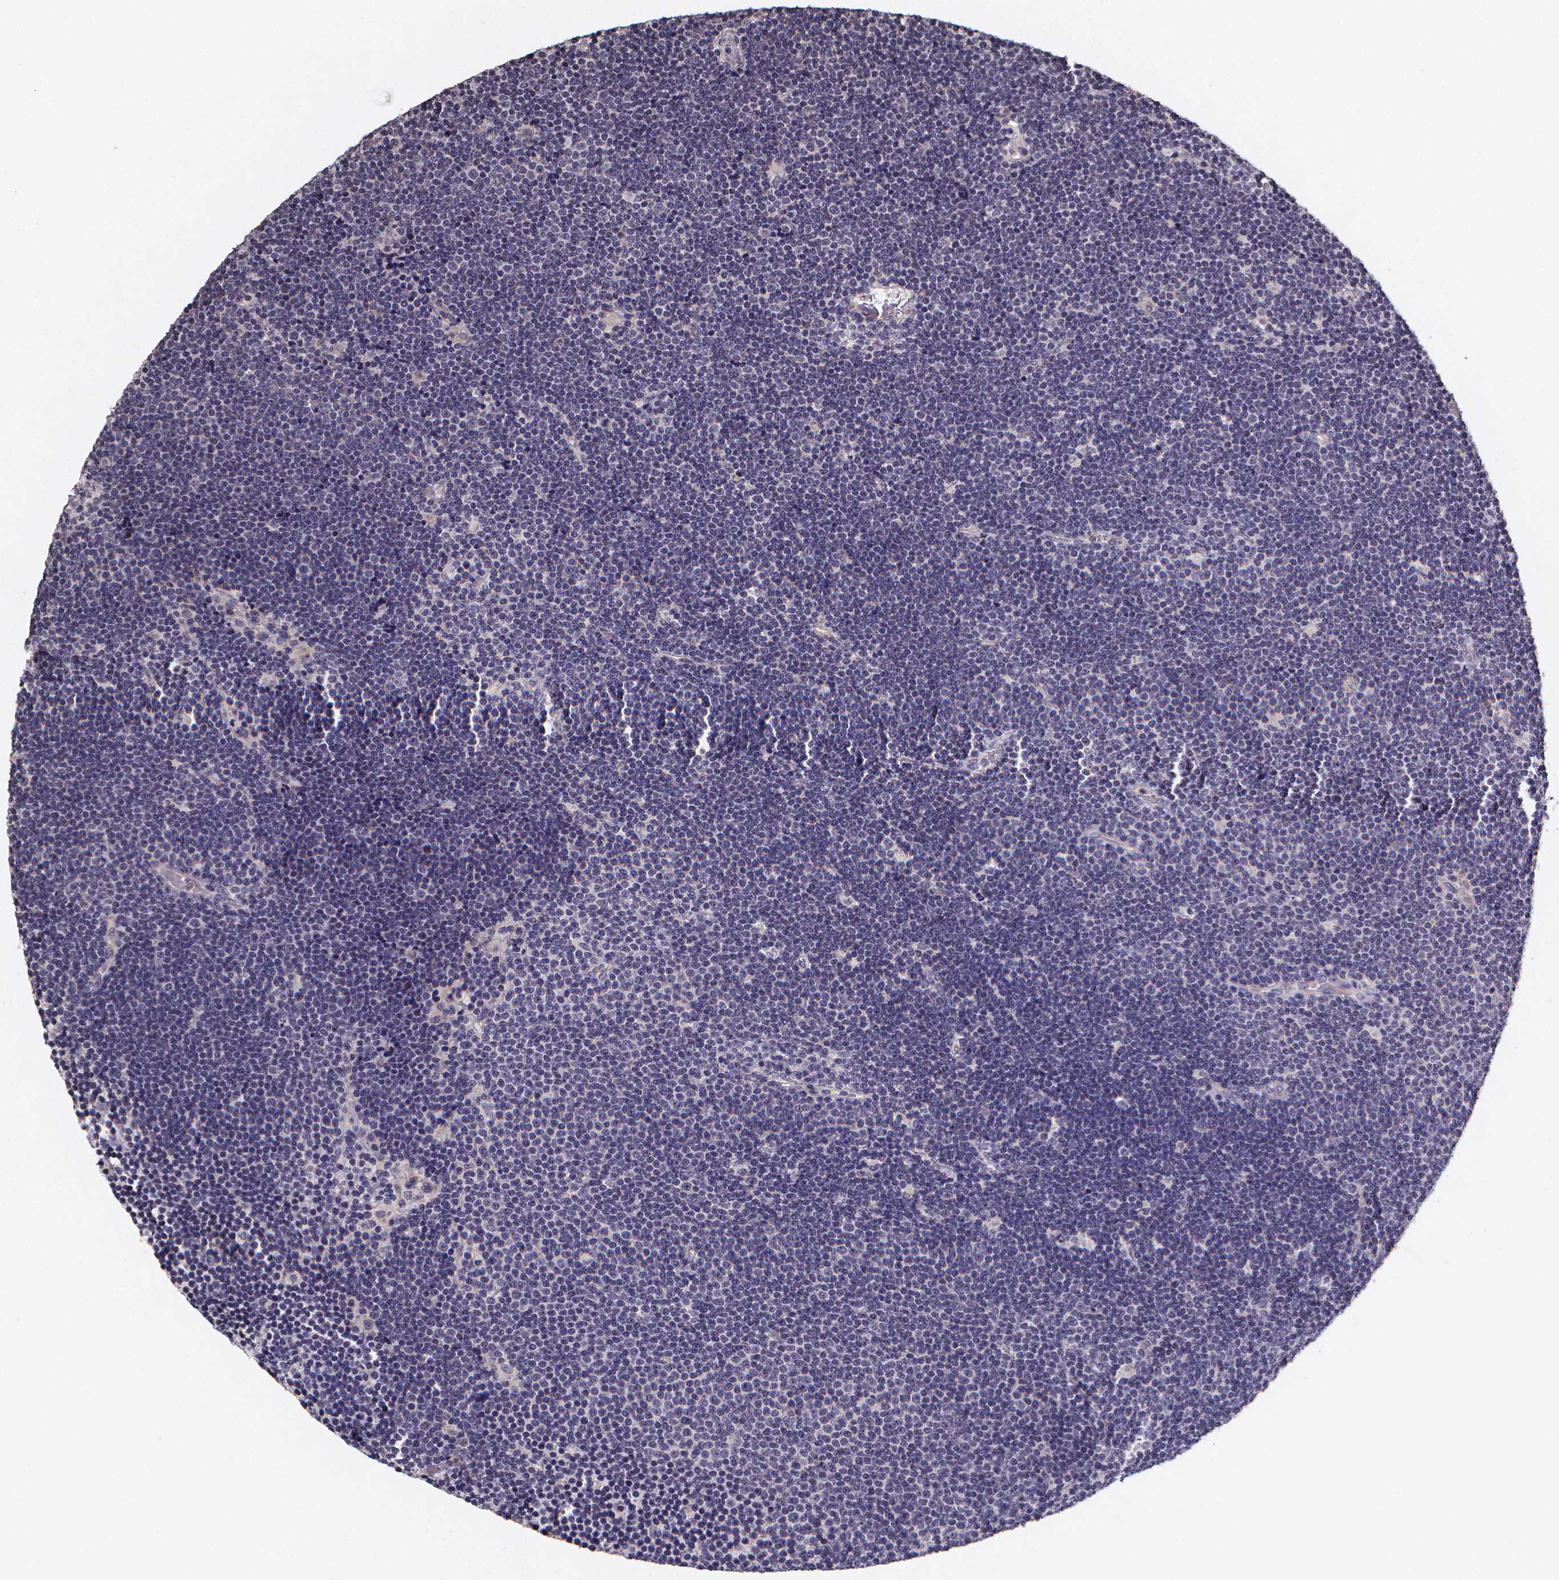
{"staining": {"intensity": "negative", "quantity": "none", "location": "none"}, "tissue": "lymphoma", "cell_type": "Tumor cells", "image_type": "cancer", "snomed": [{"axis": "morphology", "description": "Malignant lymphoma, non-Hodgkin's type, Low grade"}, {"axis": "topography", "description": "Brain"}], "caption": "Lymphoma was stained to show a protein in brown. There is no significant positivity in tumor cells.", "gene": "TP73", "patient": {"sex": "female", "age": 66}}